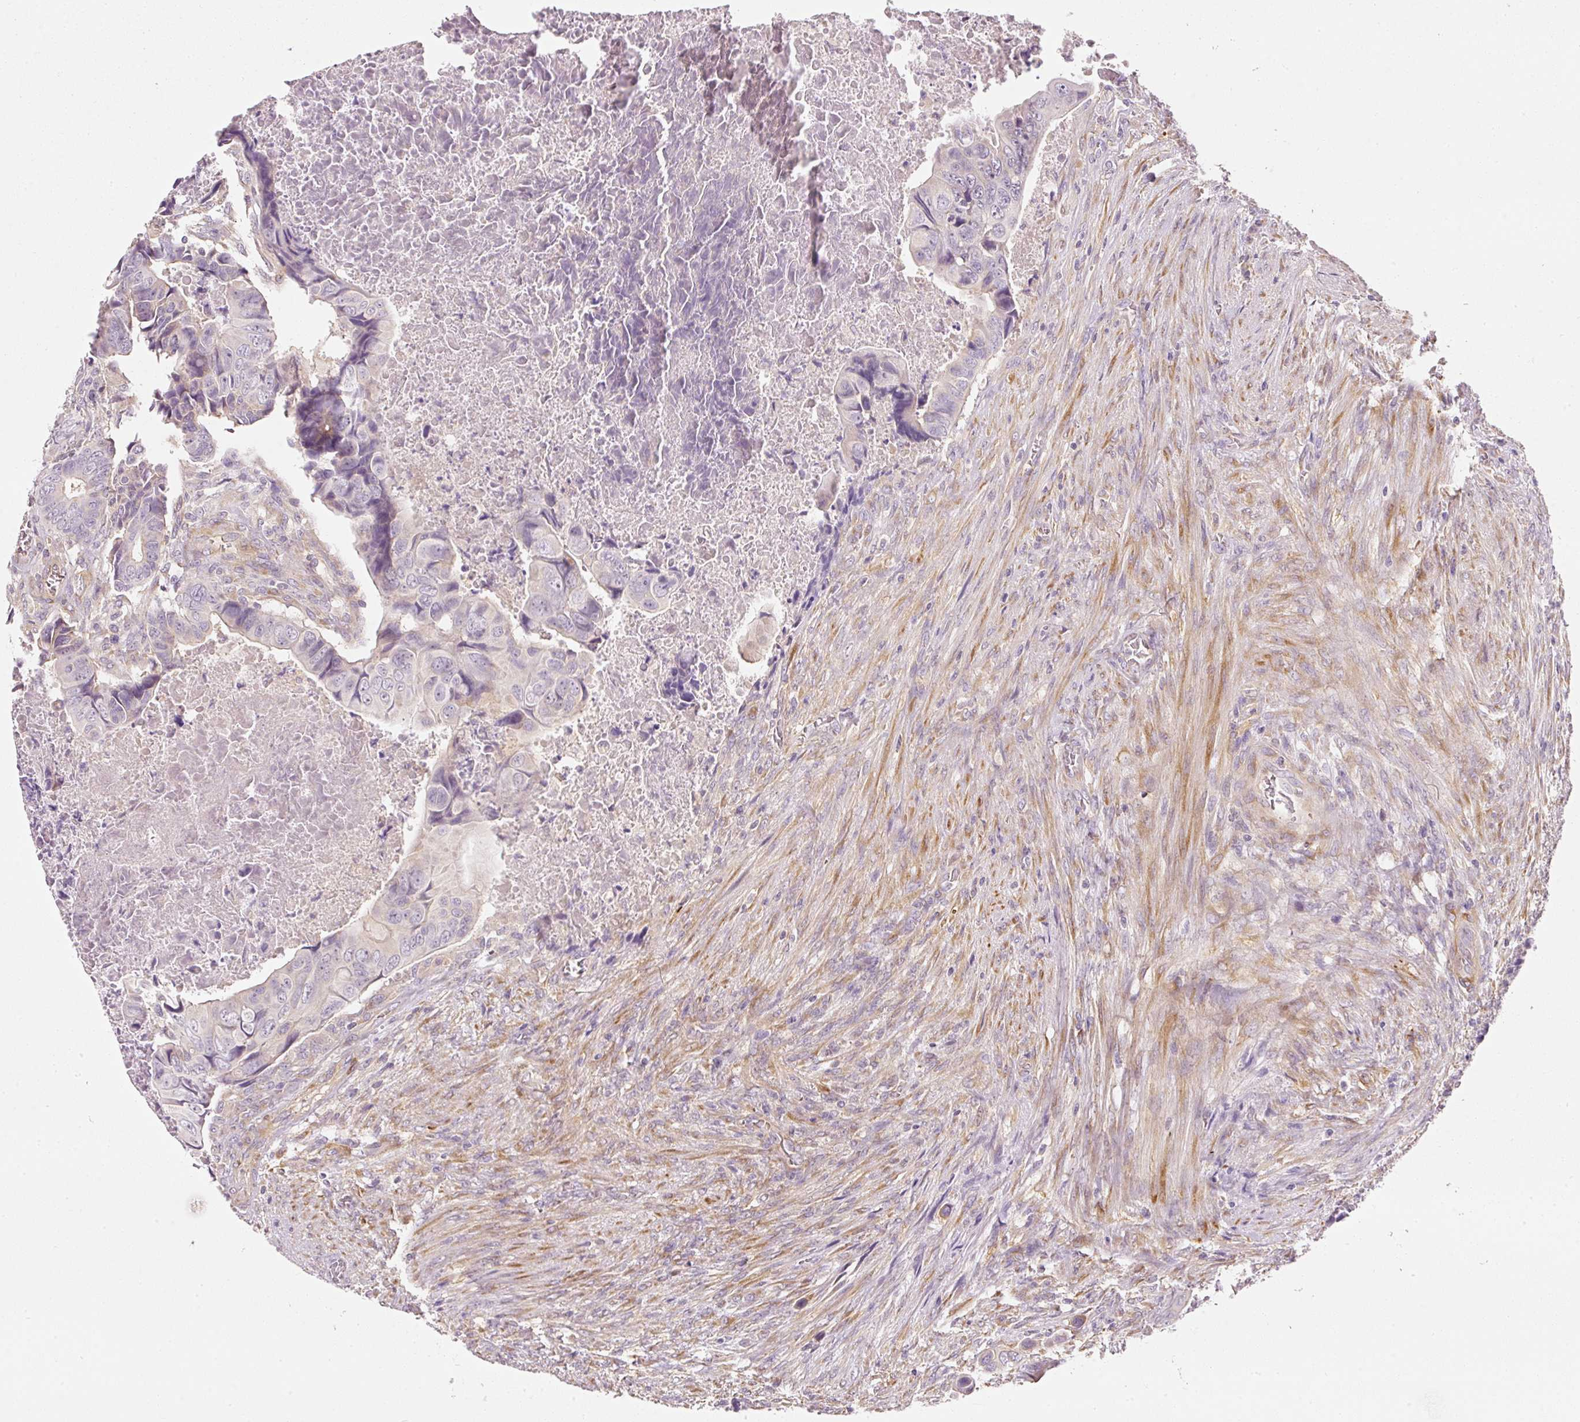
{"staining": {"intensity": "weak", "quantity": "<25%", "location": "cytoplasmic/membranous"}, "tissue": "colorectal cancer", "cell_type": "Tumor cells", "image_type": "cancer", "snomed": [{"axis": "morphology", "description": "Adenocarcinoma, NOS"}, {"axis": "topography", "description": "Rectum"}], "caption": "Immunohistochemistry (IHC) of human colorectal cancer (adenocarcinoma) displays no expression in tumor cells.", "gene": "RNF167", "patient": {"sex": "female", "age": 78}}